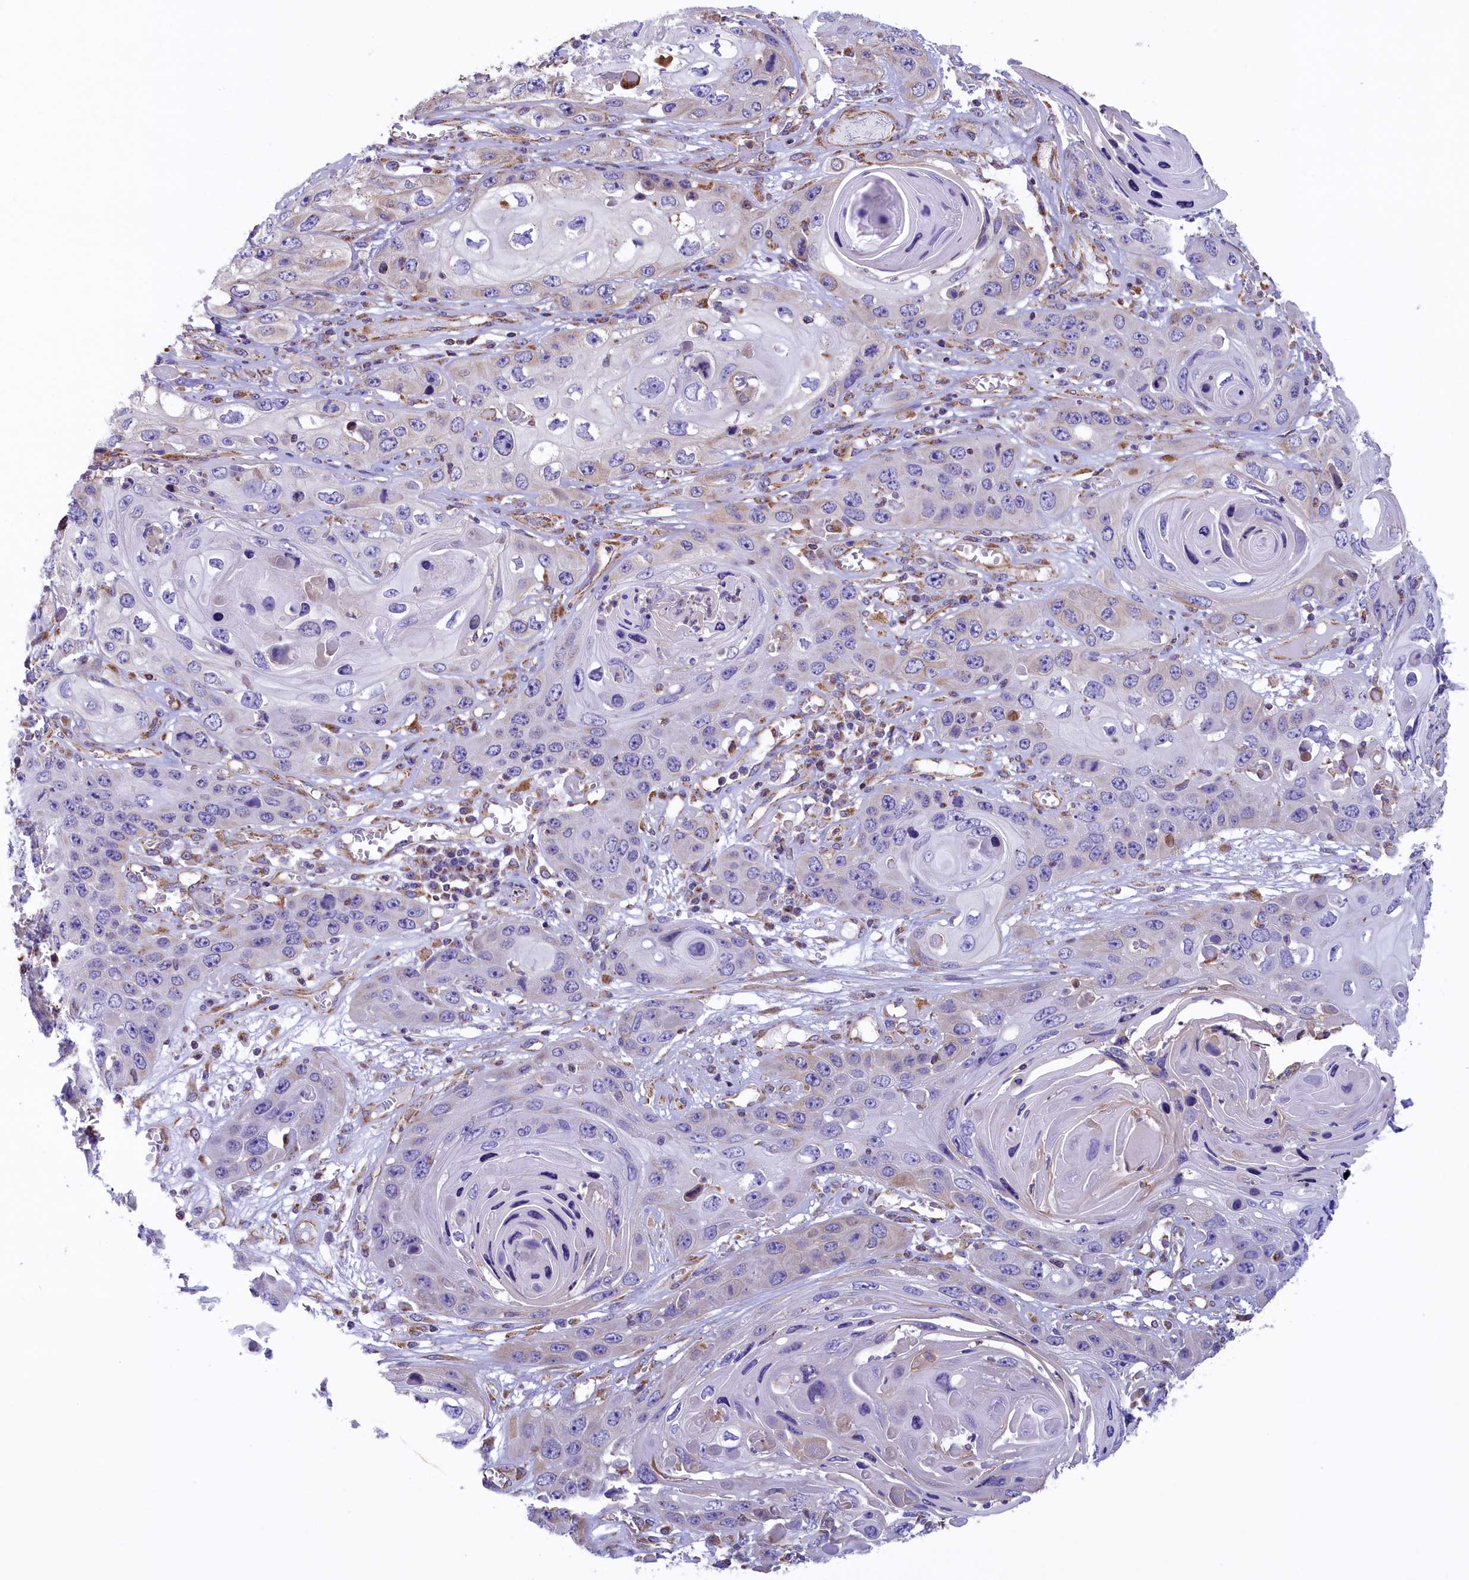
{"staining": {"intensity": "negative", "quantity": "none", "location": "none"}, "tissue": "skin cancer", "cell_type": "Tumor cells", "image_type": "cancer", "snomed": [{"axis": "morphology", "description": "Squamous cell carcinoma, NOS"}, {"axis": "topography", "description": "Skin"}], "caption": "Tumor cells are negative for brown protein staining in skin cancer (squamous cell carcinoma). Nuclei are stained in blue.", "gene": "GATB", "patient": {"sex": "male", "age": 55}}